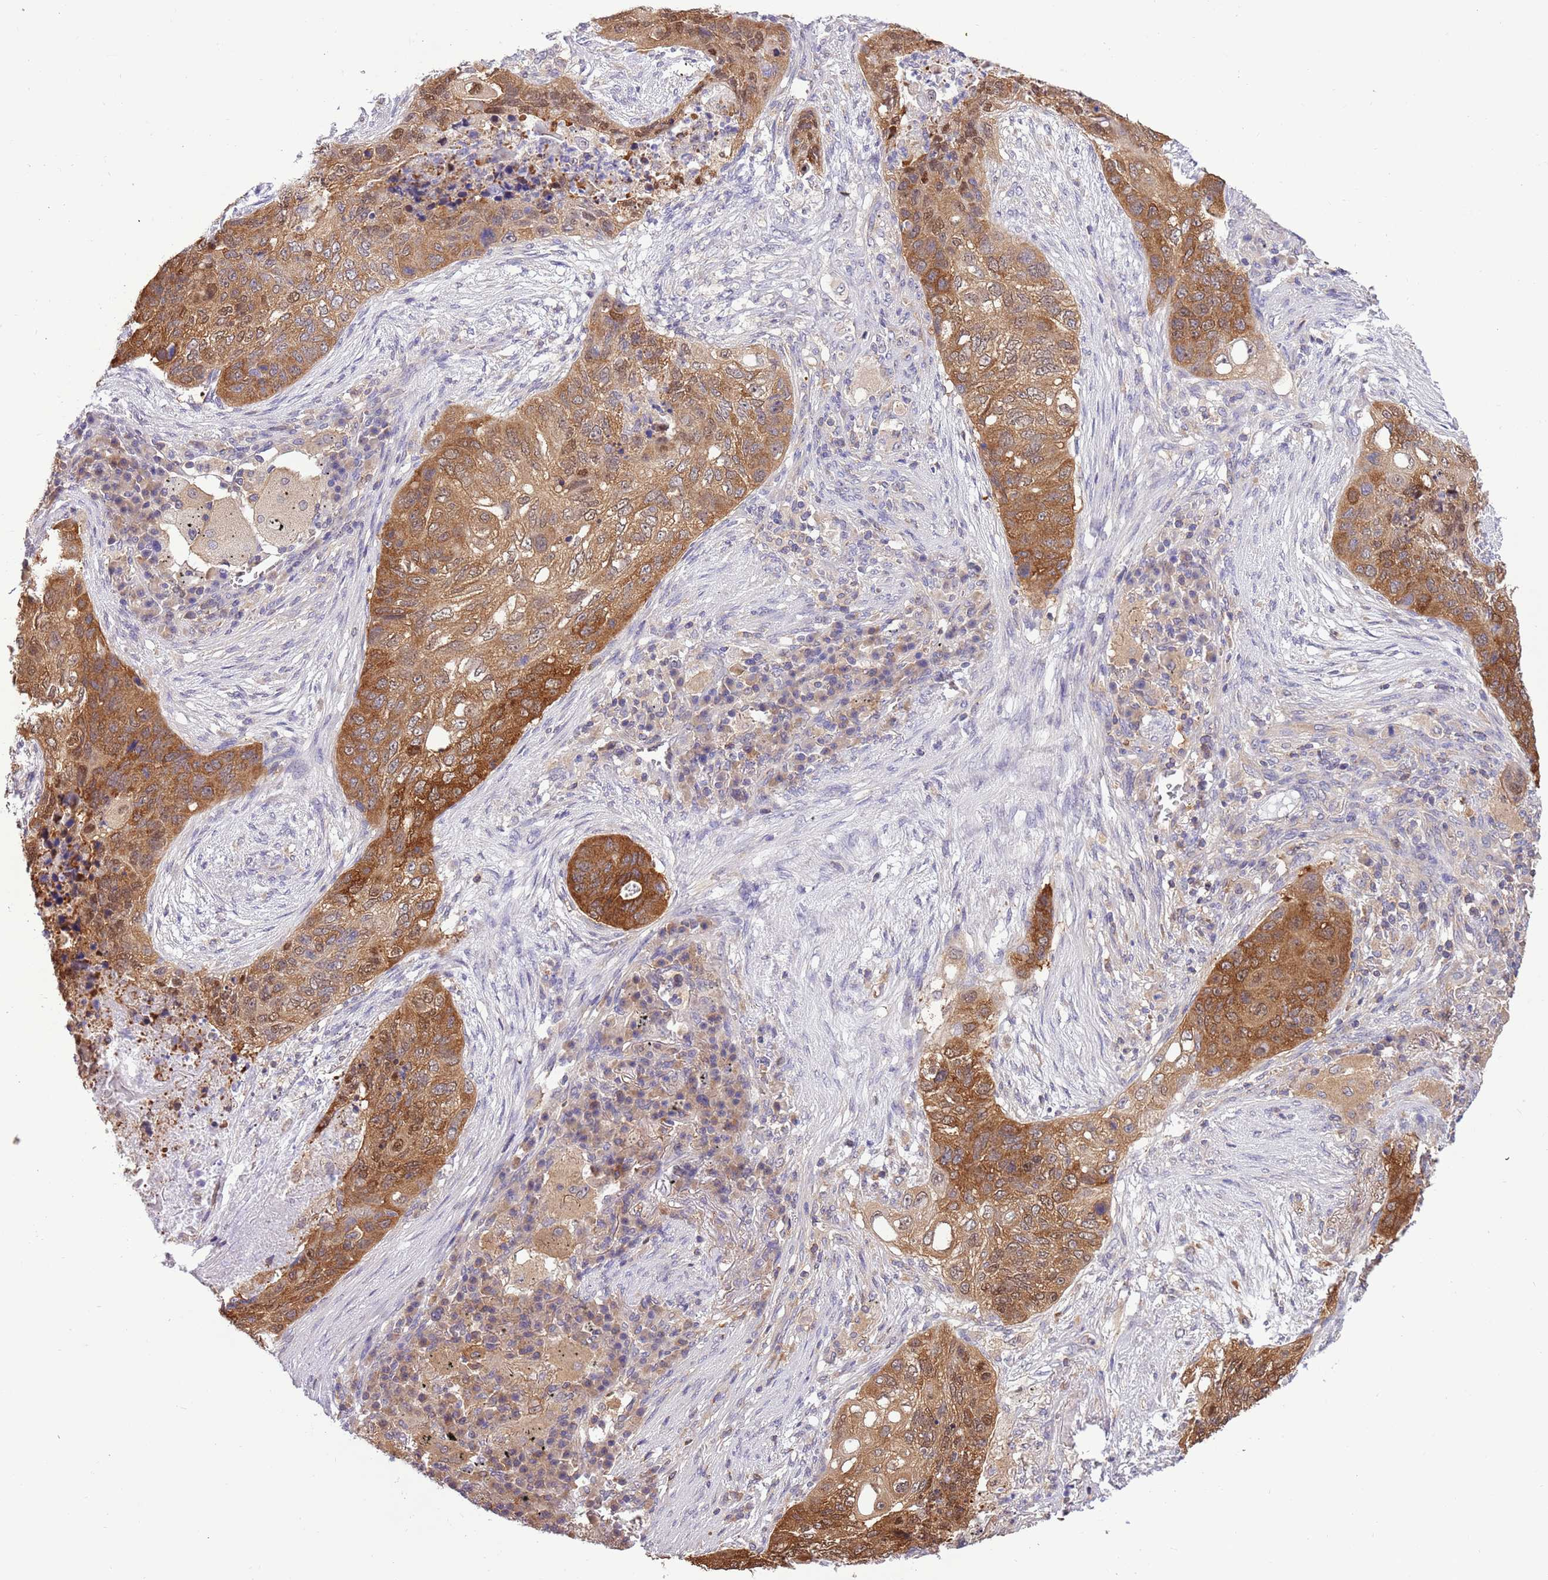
{"staining": {"intensity": "moderate", "quantity": ">75%", "location": "cytoplasmic/membranous"}, "tissue": "lung cancer", "cell_type": "Tumor cells", "image_type": "cancer", "snomed": [{"axis": "morphology", "description": "Squamous cell carcinoma, NOS"}, {"axis": "topography", "description": "Lung"}], "caption": "IHC histopathology image of human lung cancer (squamous cell carcinoma) stained for a protein (brown), which exhibits medium levels of moderate cytoplasmic/membranous expression in about >75% of tumor cells.", "gene": "STIP1", "patient": {"sex": "female", "age": 63}}